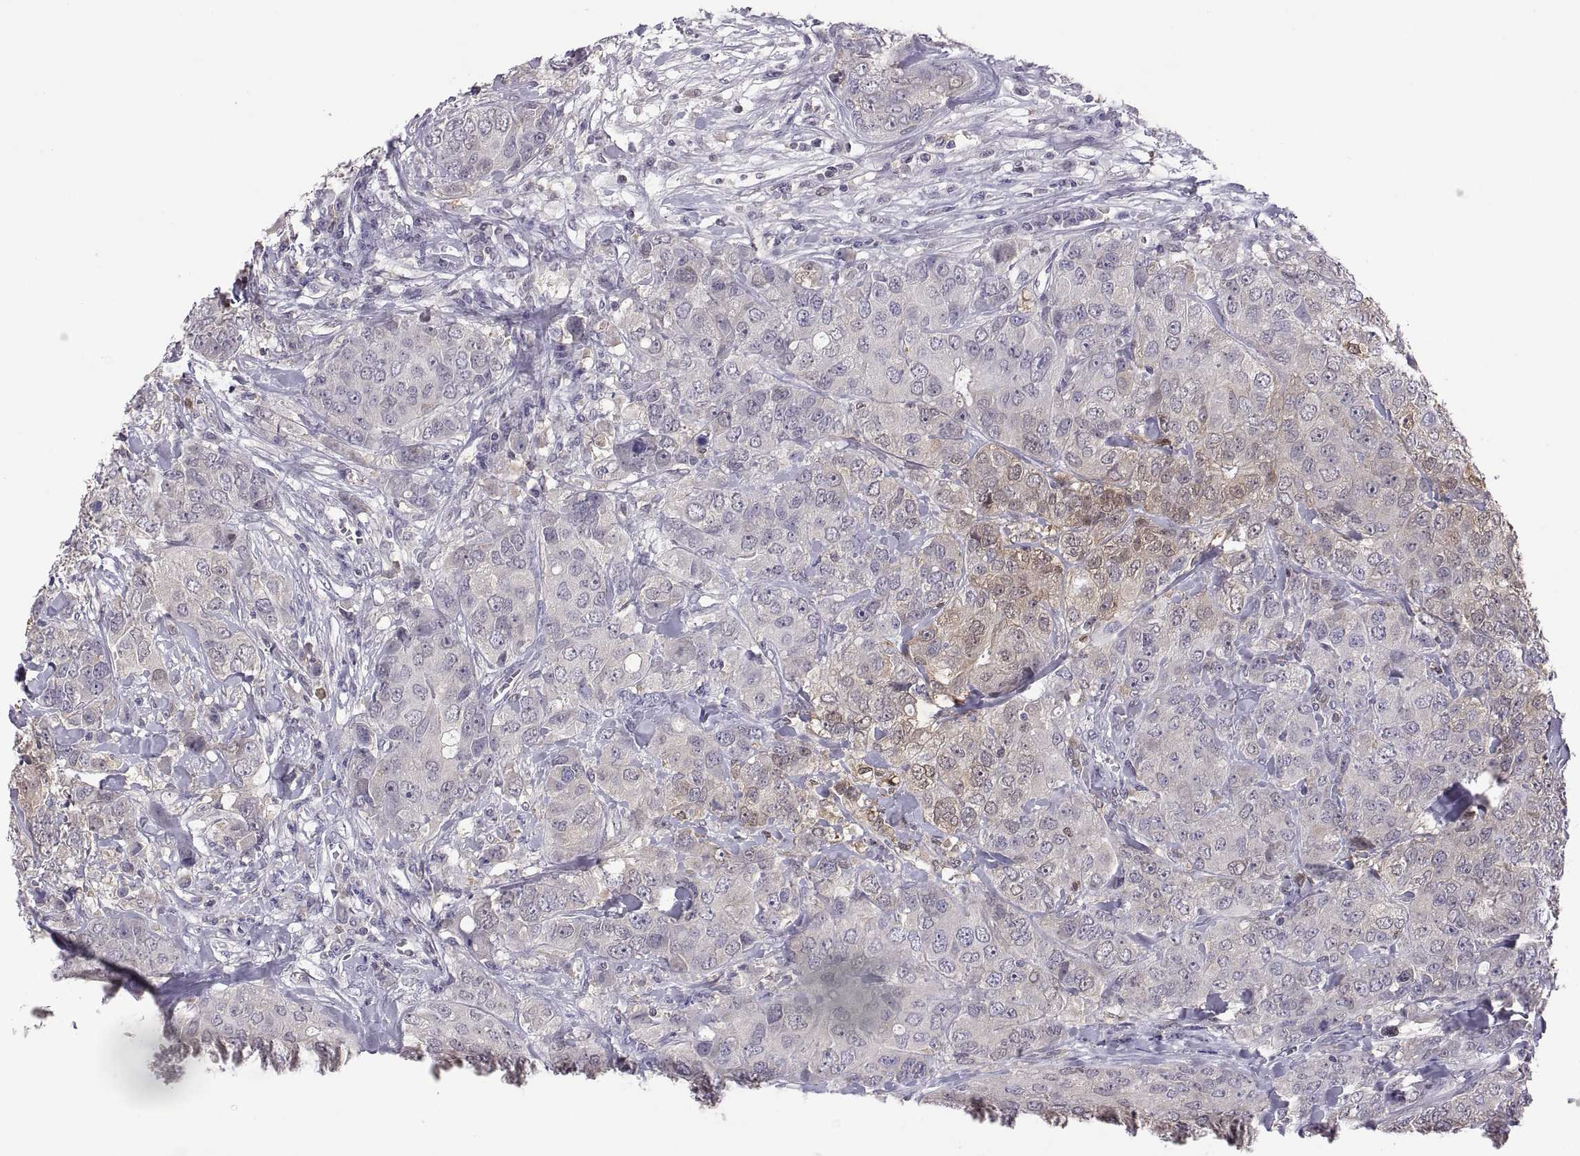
{"staining": {"intensity": "weak", "quantity": "<25%", "location": "cytoplasmic/membranous"}, "tissue": "breast cancer", "cell_type": "Tumor cells", "image_type": "cancer", "snomed": [{"axis": "morphology", "description": "Duct carcinoma"}, {"axis": "topography", "description": "Breast"}], "caption": "An image of breast cancer (infiltrating ductal carcinoma) stained for a protein shows no brown staining in tumor cells. (DAB (3,3'-diaminobenzidine) immunohistochemistry (IHC), high magnification).", "gene": "FGF9", "patient": {"sex": "female", "age": 43}}